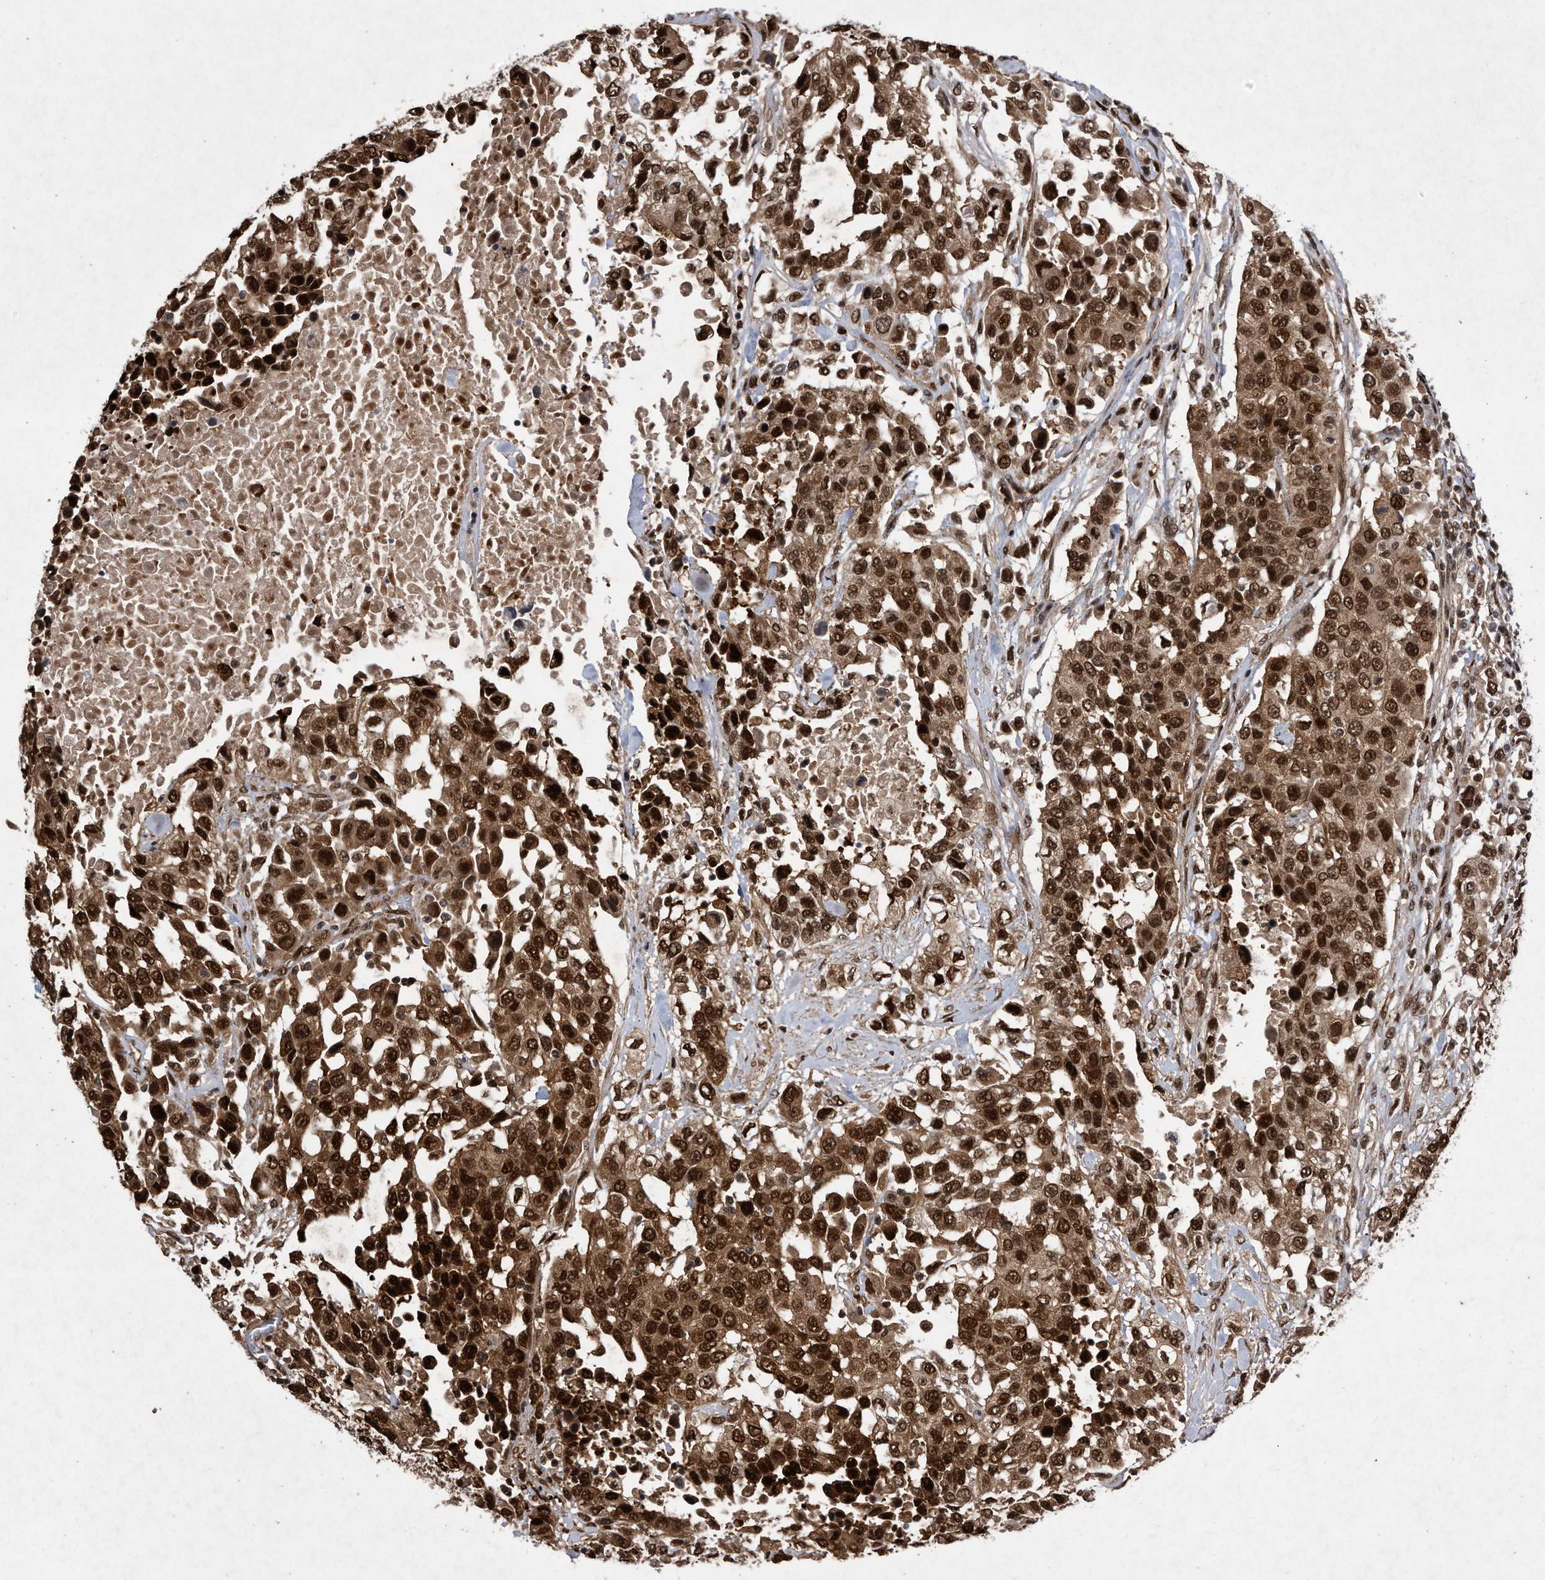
{"staining": {"intensity": "strong", "quantity": ">75%", "location": "cytoplasmic/membranous,nuclear"}, "tissue": "urothelial cancer", "cell_type": "Tumor cells", "image_type": "cancer", "snomed": [{"axis": "morphology", "description": "Urothelial carcinoma, High grade"}, {"axis": "topography", "description": "Urinary bladder"}], "caption": "Strong cytoplasmic/membranous and nuclear positivity is identified in about >75% of tumor cells in urothelial cancer.", "gene": "RAD23B", "patient": {"sex": "female", "age": 80}}